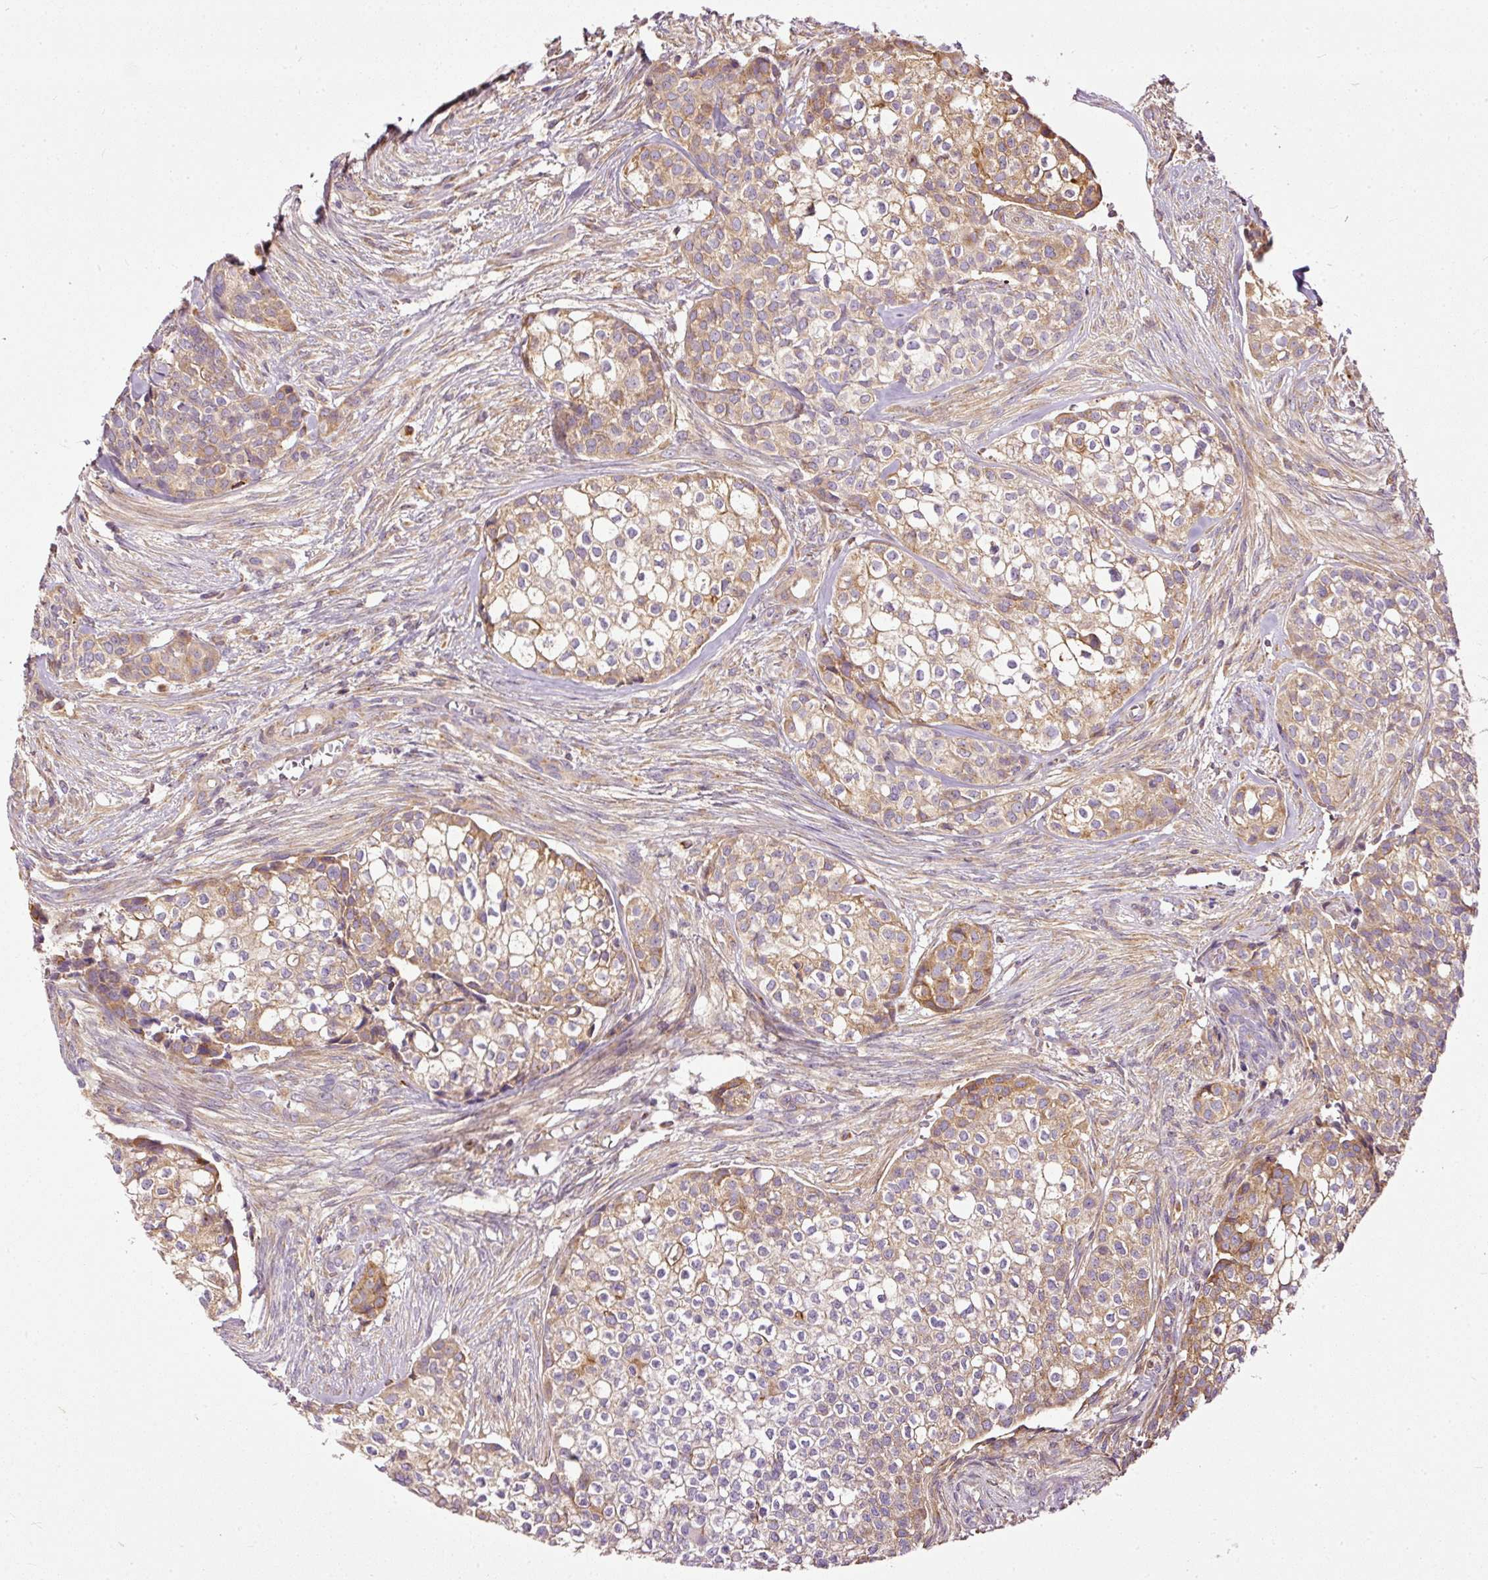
{"staining": {"intensity": "moderate", "quantity": "<25%", "location": "cytoplasmic/membranous"}, "tissue": "head and neck cancer", "cell_type": "Tumor cells", "image_type": "cancer", "snomed": [{"axis": "morphology", "description": "Adenocarcinoma, NOS"}, {"axis": "topography", "description": "Head-Neck"}], "caption": "Head and neck adenocarcinoma was stained to show a protein in brown. There is low levels of moderate cytoplasmic/membranous positivity in approximately <25% of tumor cells.", "gene": "PAQR9", "patient": {"sex": "male", "age": 81}}